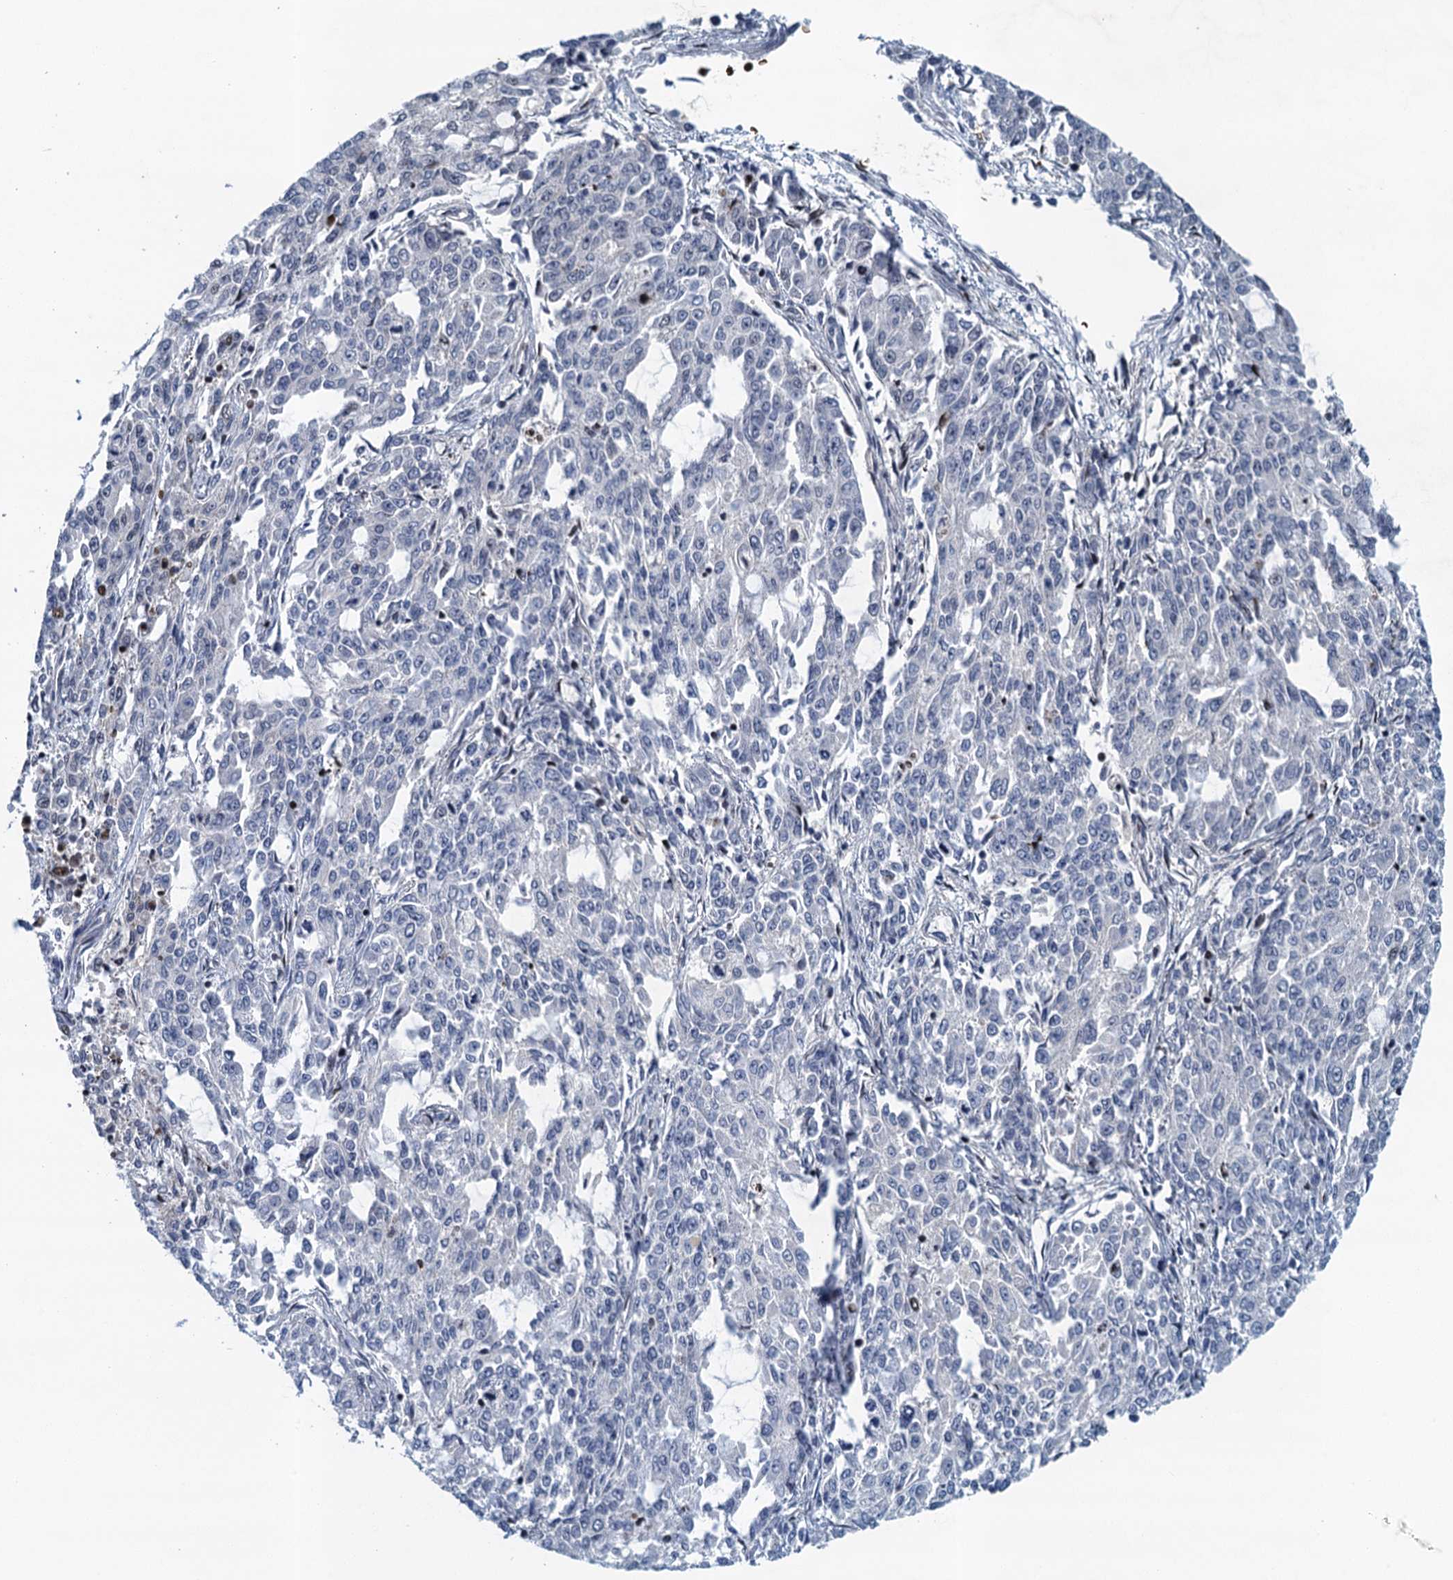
{"staining": {"intensity": "negative", "quantity": "none", "location": "none"}, "tissue": "endometrial cancer", "cell_type": "Tumor cells", "image_type": "cancer", "snomed": [{"axis": "morphology", "description": "Adenocarcinoma, NOS"}, {"axis": "topography", "description": "Endometrium"}], "caption": "The histopathology image displays no staining of tumor cells in endometrial adenocarcinoma.", "gene": "ANKRD13D", "patient": {"sex": "female", "age": 50}}